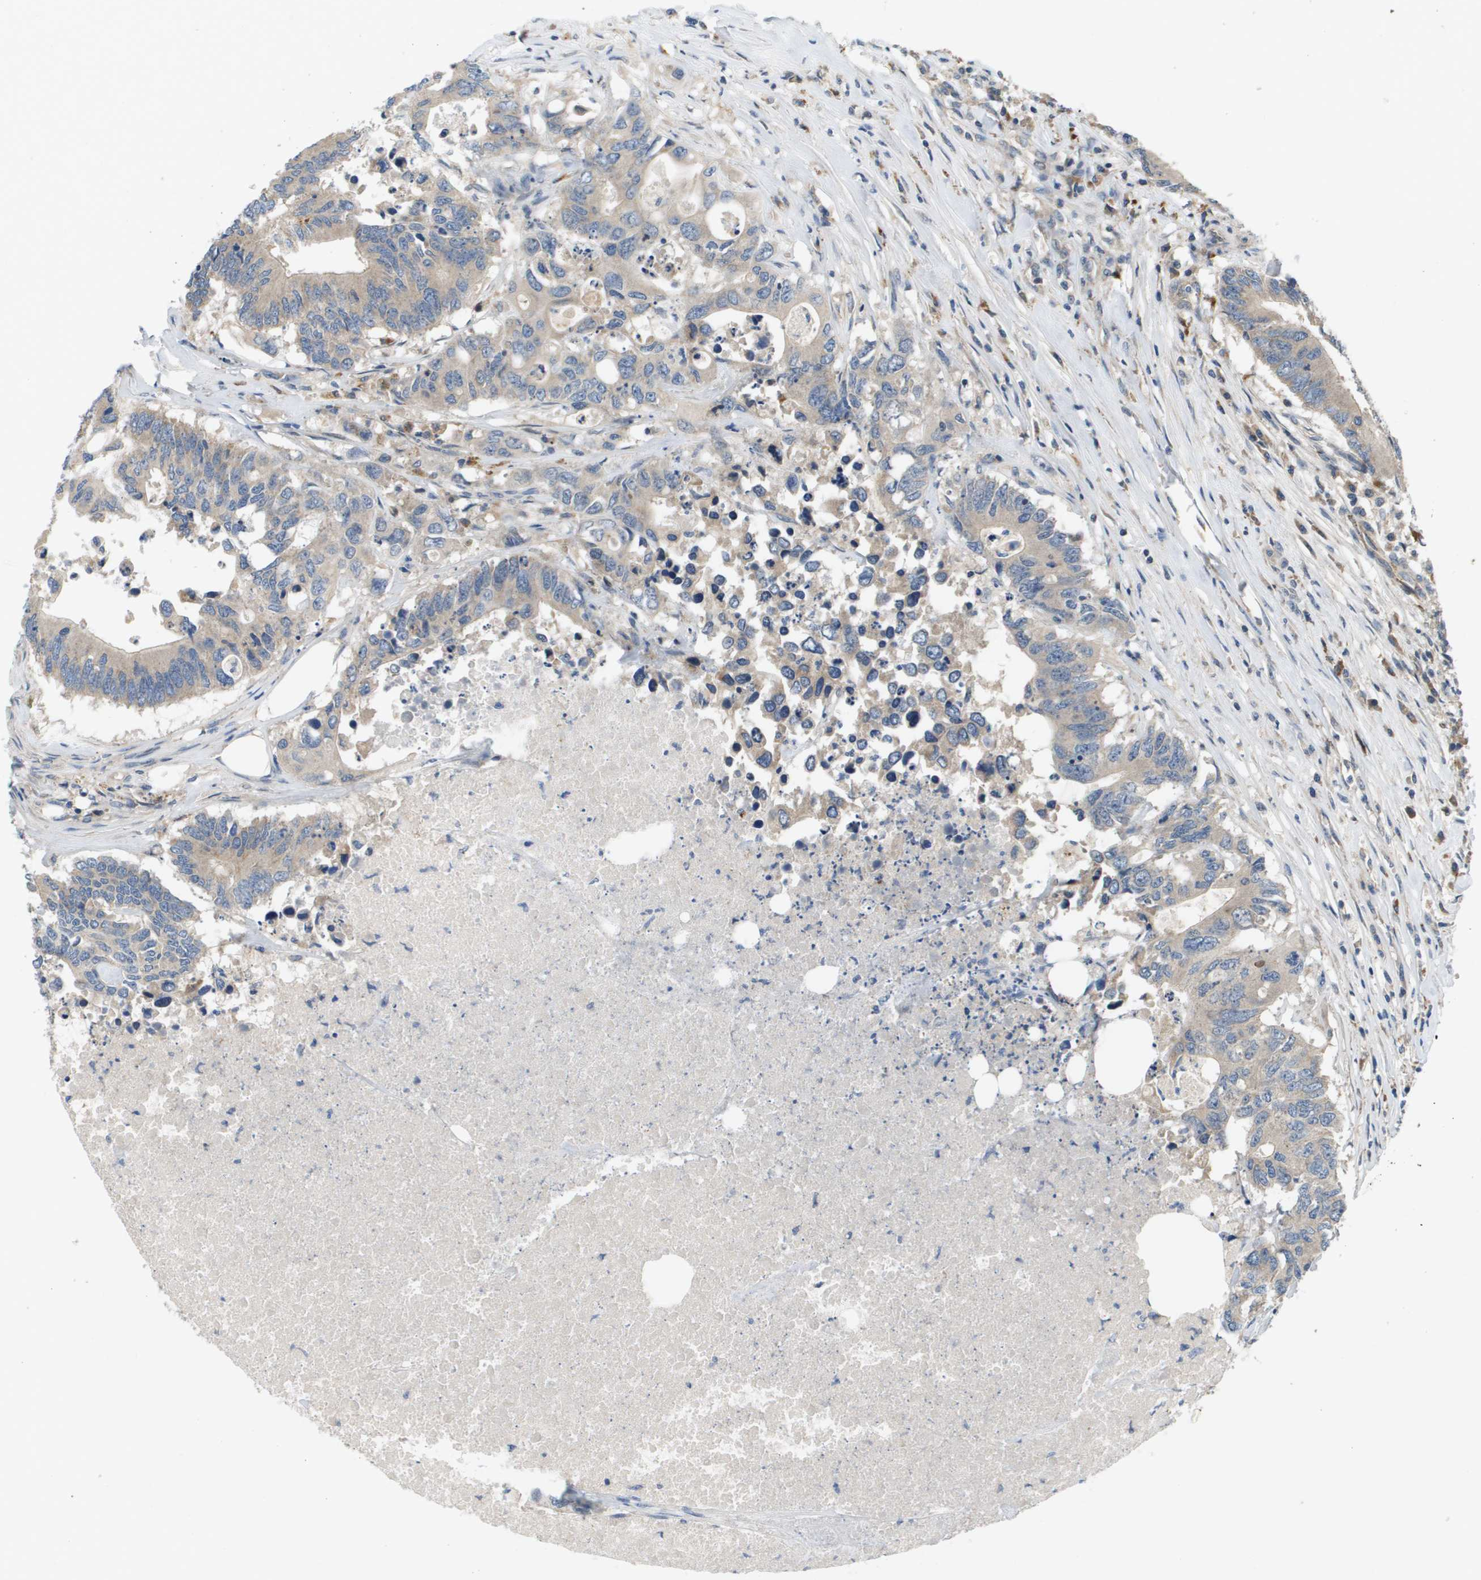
{"staining": {"intensity": "weak", "quantity": "<25%", "location": "cytoplasmic/membranous"}, "tissue": "colorectal cancer", "cell_type": "Tumor cells", "image_type": "cancer", "snomed": [{"axis": "morphology", "description": "Adenocarcinoma, NOS"}, {"axis": "topography", "description": "Colon"}], "caption": "The image exhibits no significant positivity in tumor cells of colorectal adenocarcinoma.", "gene": "SLC25A20", "patient": {"sex": "male", "age": 71}}